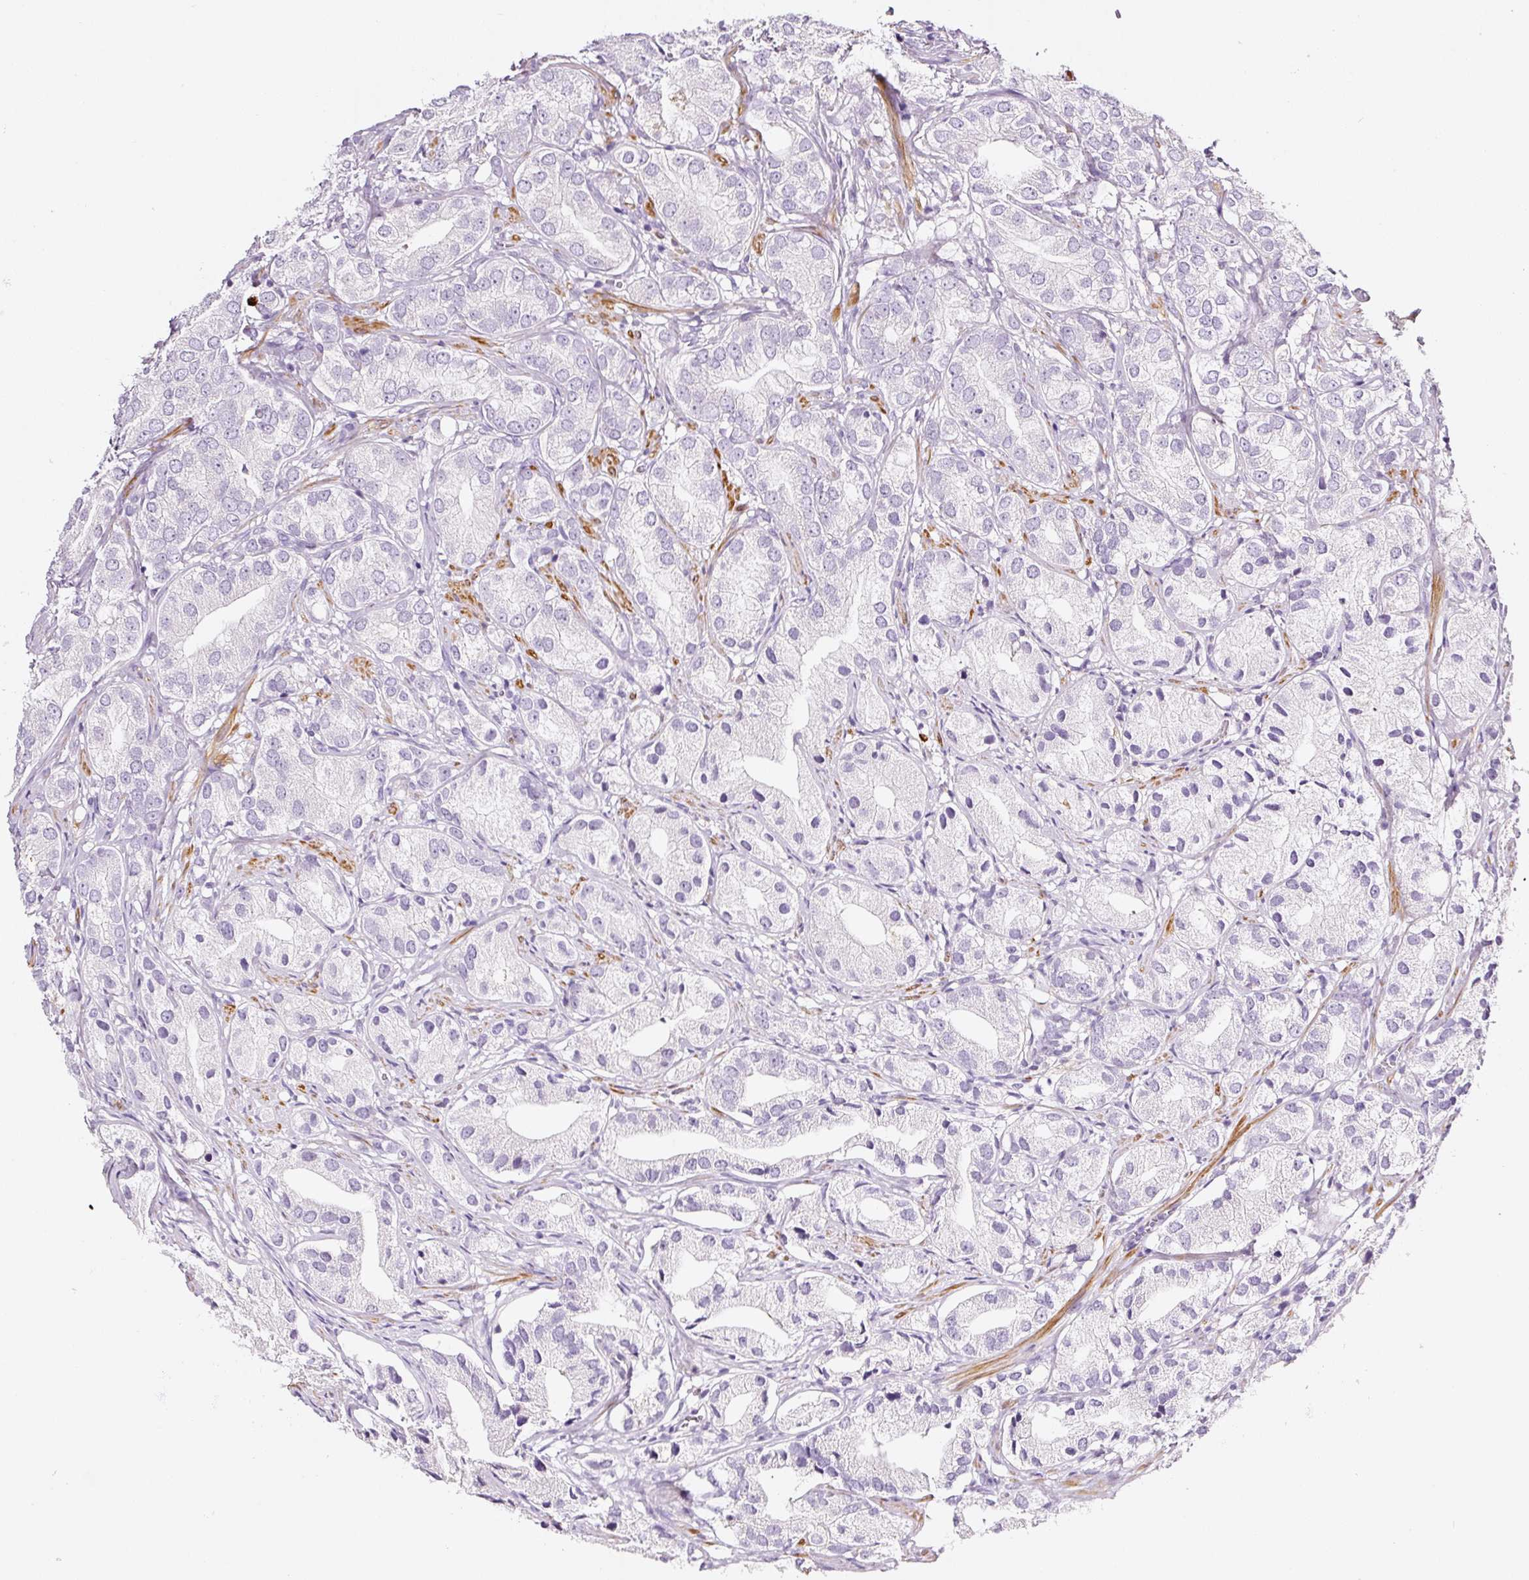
{"staining": {"intensity": "negative", "quantity": "none", "location": "none"}, "tissue": "prostate cancer", "cell_type": "Tumor cells", "image_type": "cancer", "snomed": [{"axis": "morphology", "description": "Adenocarcinoma, High grade"}, {"axis": "topography", "description": "Prostate"}], "caption": "IHC image of human prostate cancer stained for a protein (brown), which exhibits no positivity in tumor cells.", "gene": "CYB561A3", "patient": {"sex": "male", "age": 82}}